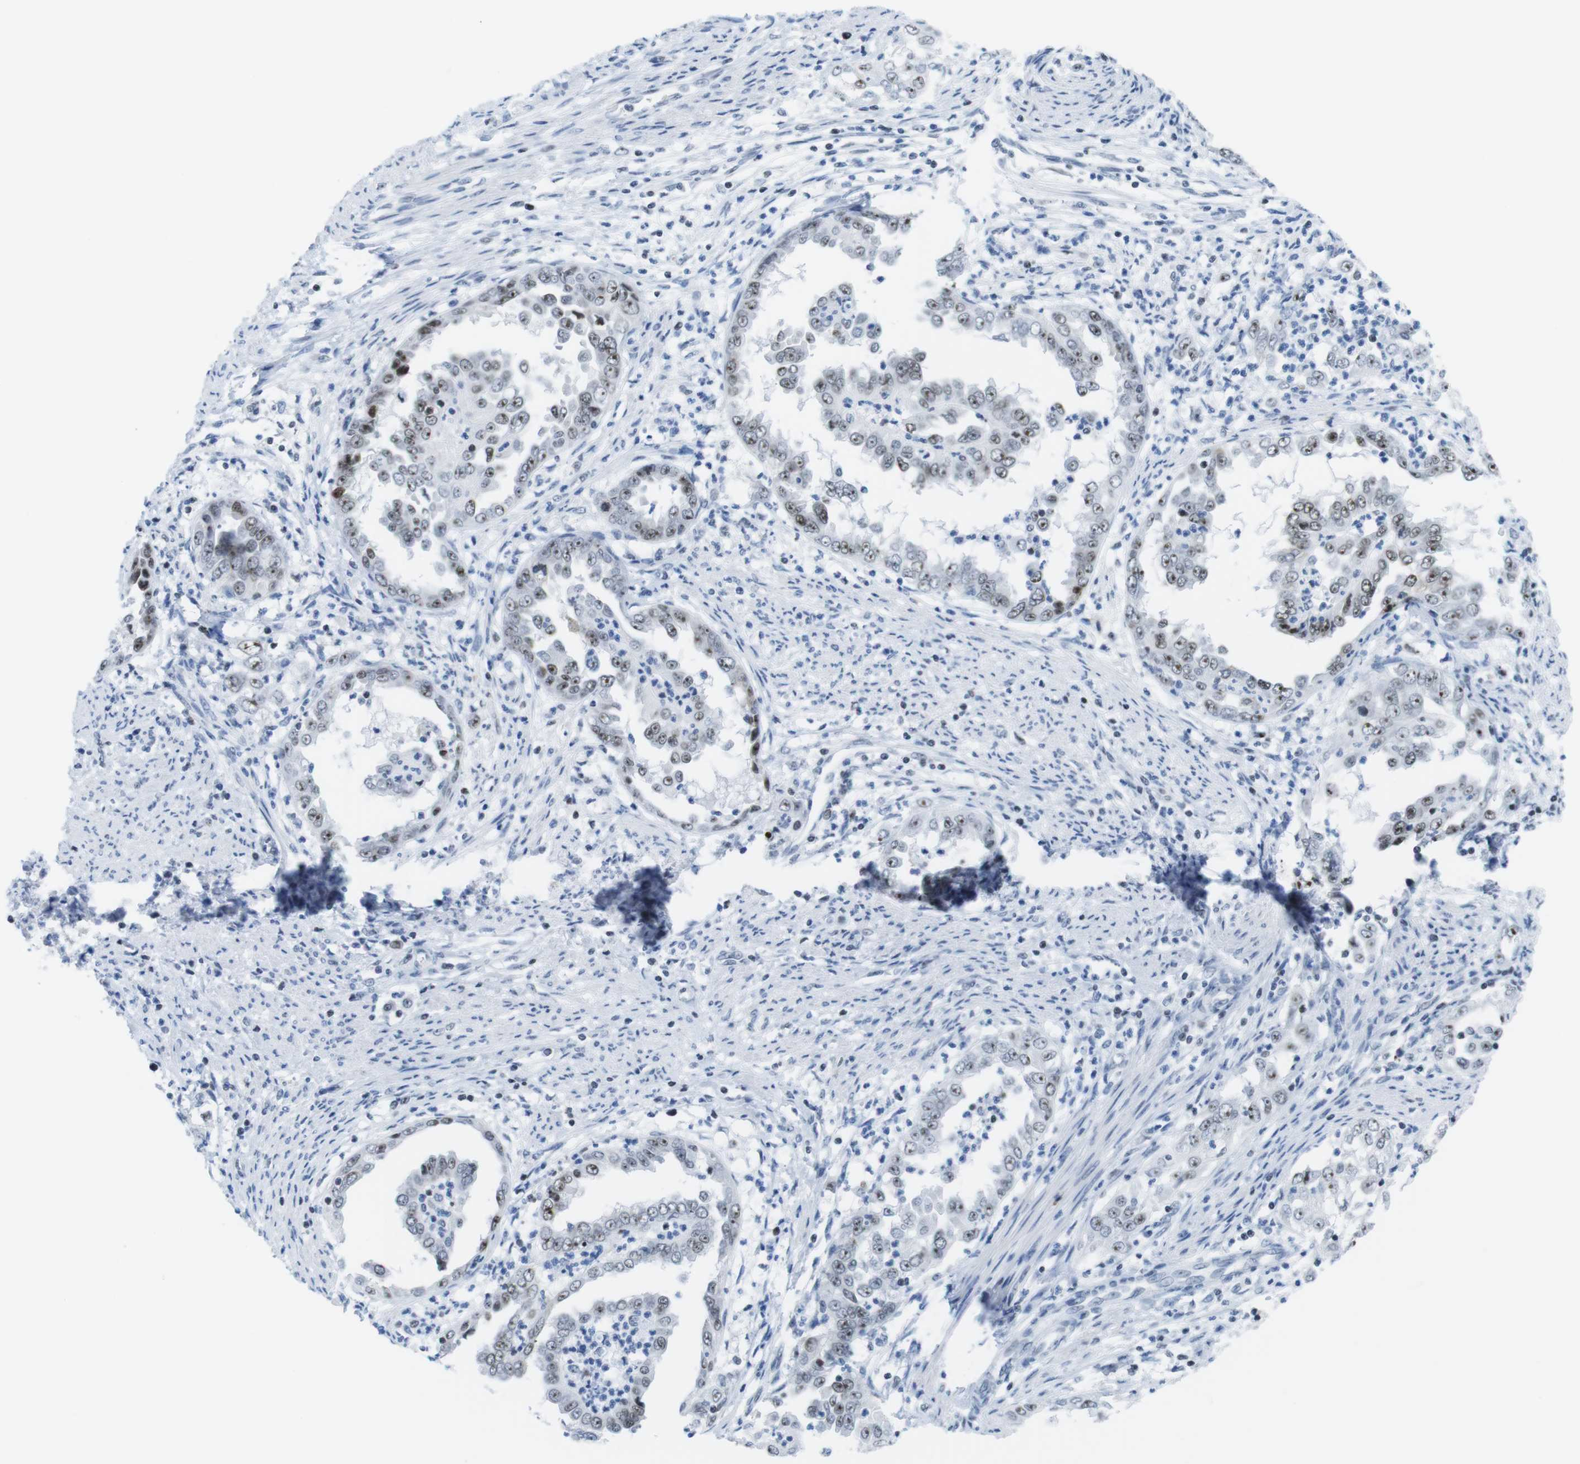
{"staining": {"intensity": "moderate", "quantity": ">75%", "location": "nuclear"}, "tissue": "endometrial cancer", "cell_type": "Tumor cells", "image_type": "cancer", "snomed": [{"axis": "morphology", "description": "Adenocarcinoma, NOS"}, {"axis": "topography", "description": "Endometrium"}], "caption": "Protein staining reveals moderate nuclear staining in about >75% of tumor cells in adenocarcinoma (endometrial).", "gene": "NIFK", "patient": {"sex": "female", "age": 85}}